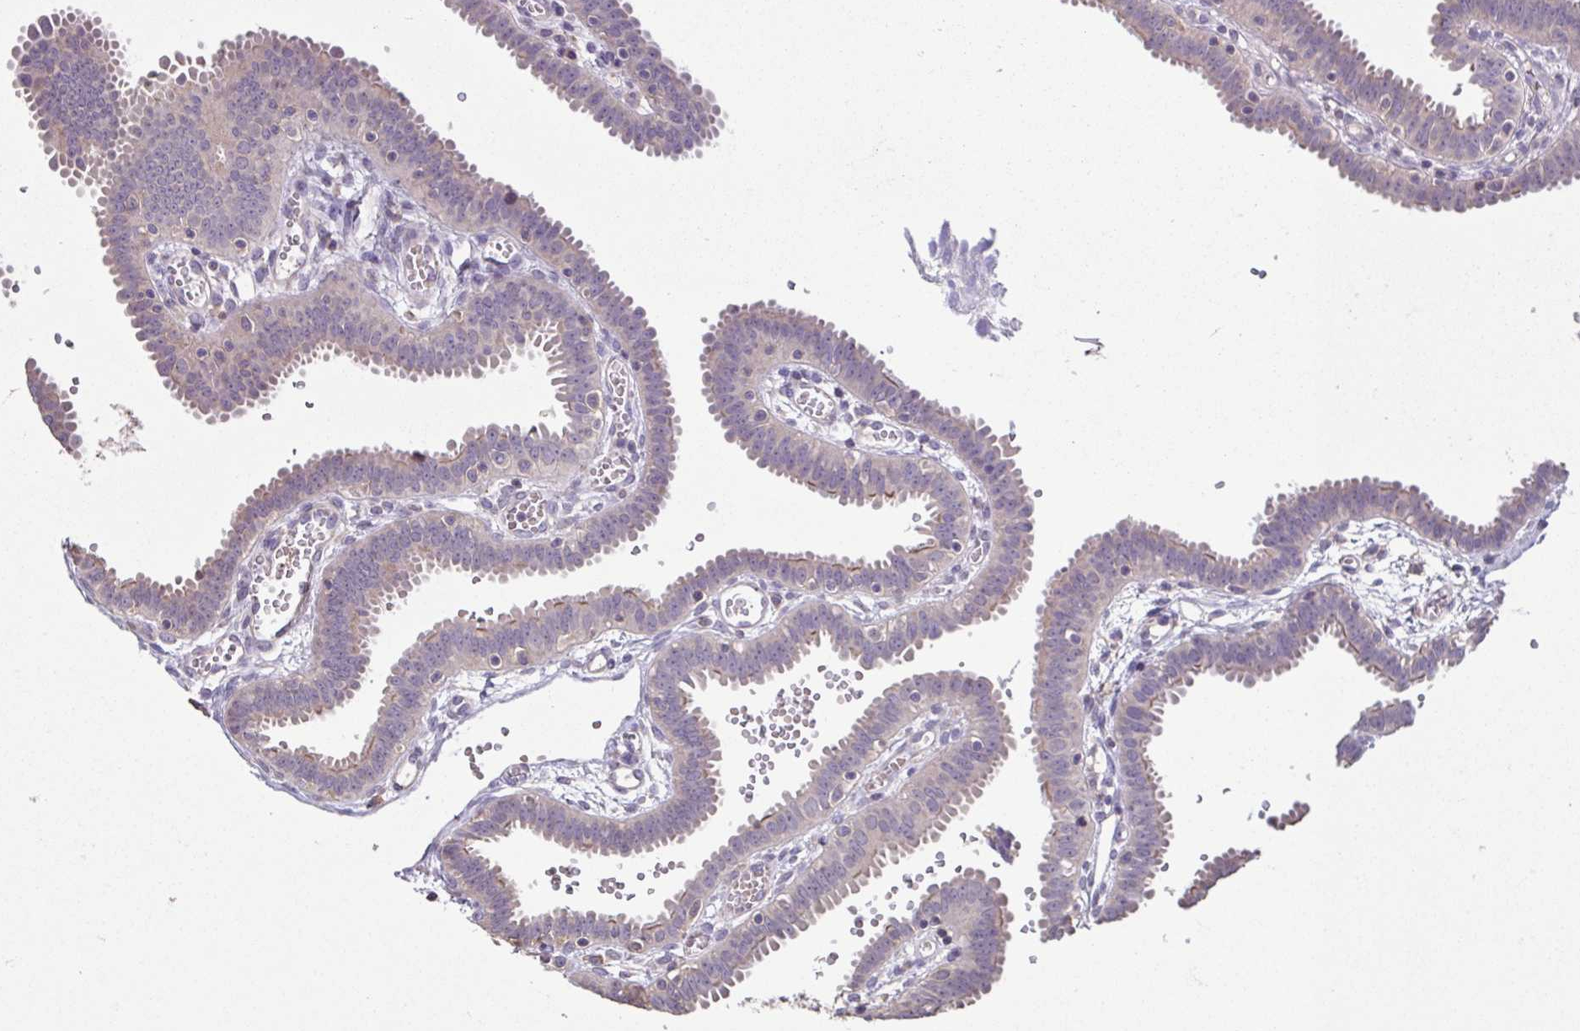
{"staining": {"intensity": "weak", "quantity": "25%-75%", "location": "cytoplasmic/membranous"}, "tissue": "fallopian tube", "cell_type": "Glandular cells", "image_type": "normal", "snomed": [{"axis": "morphology", "description": "Normal tissue, NOS"}, {"axis": "topography", "description": "Fallopian tube"}], "caption": "The image demonstrates immunohistochemical staining of unremarkable fallopian tube. There is weak cytoplasmic/membranous staining is appreciated in approximately 25%-75% of glandular cells. (IHC, brightfield microscopy, high magnification).", "gene": "ACTRT2", "patient": {"sex": "female", "age": 37}}